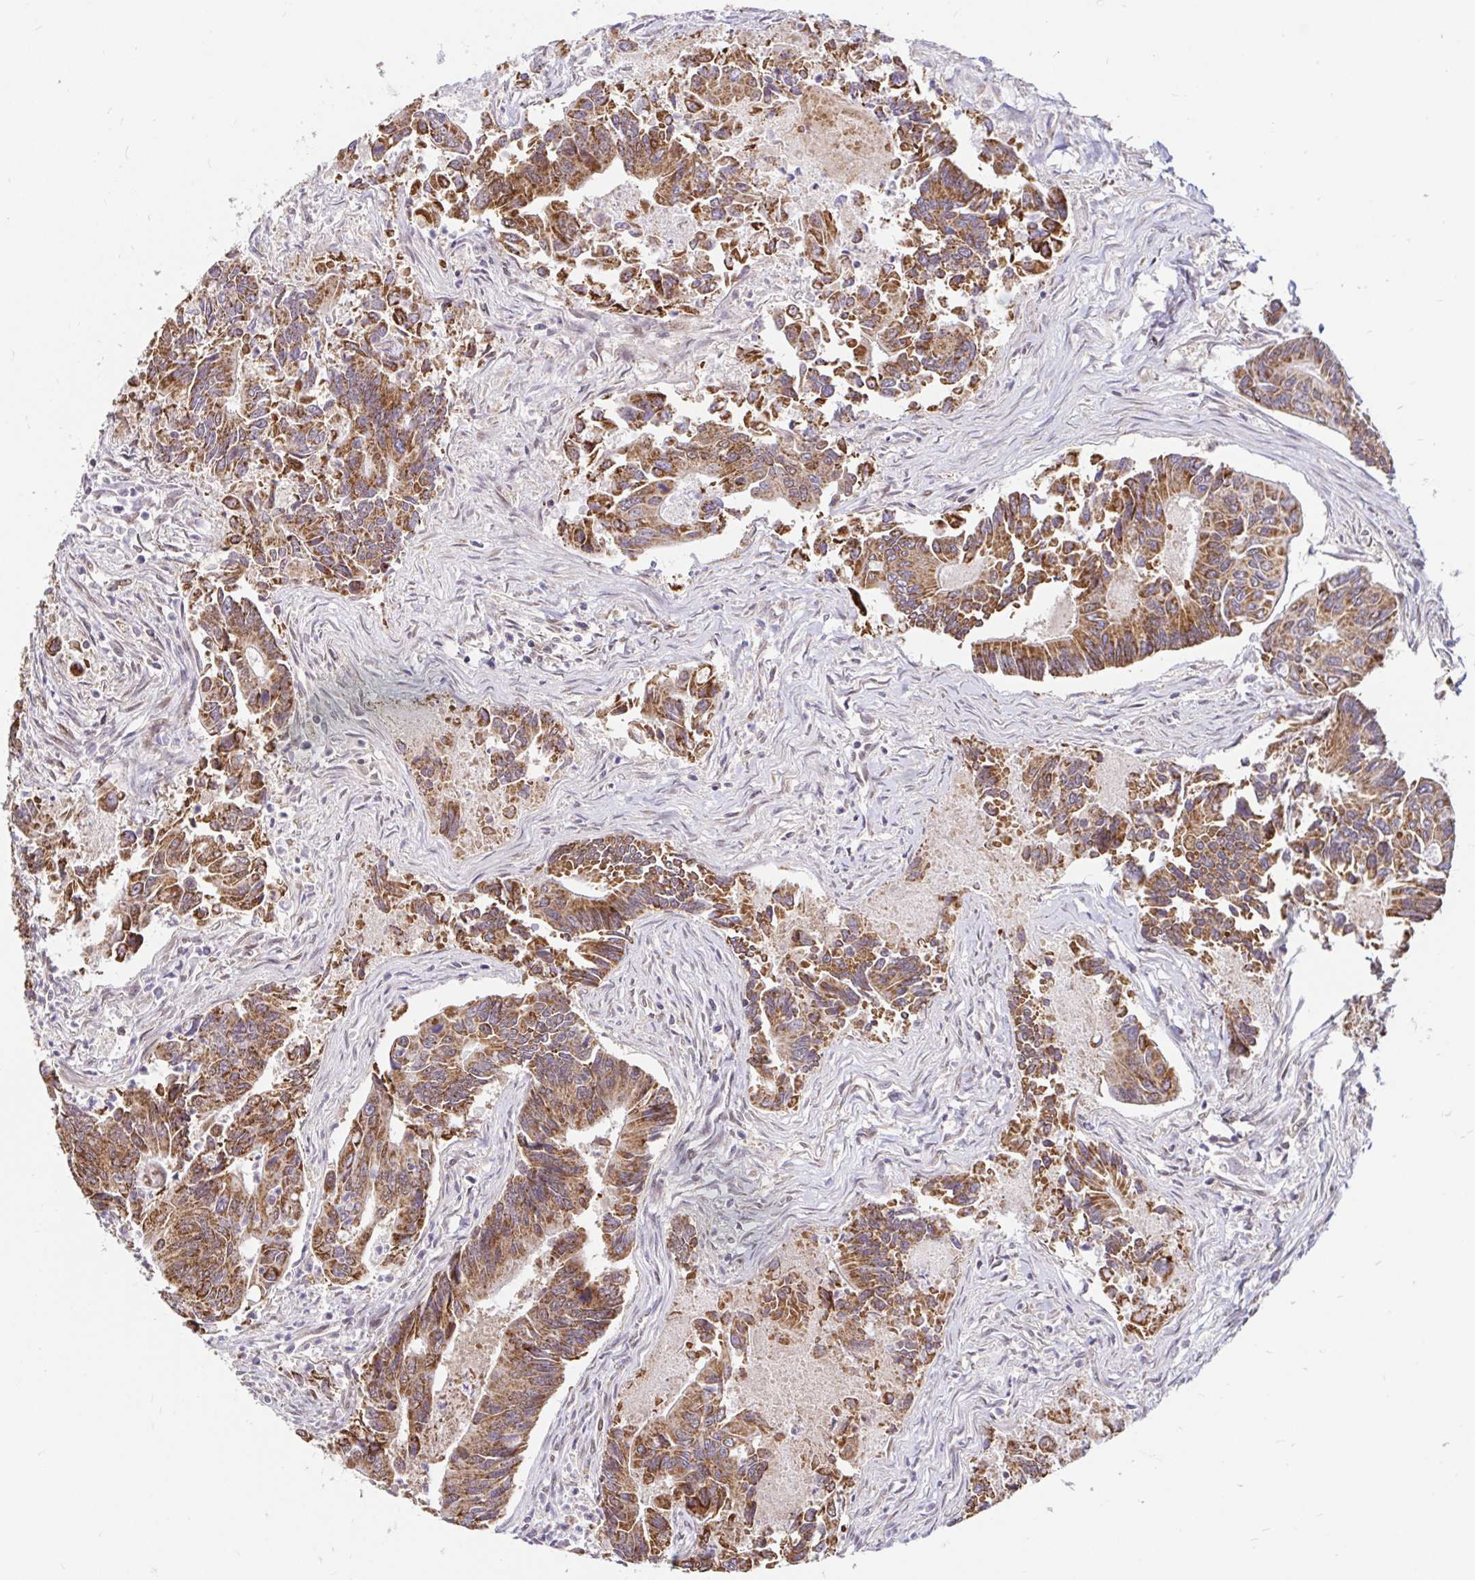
{"staining": {"intensity": "strong", "quantity": ">75%", "location": "cytoplasmic/membranous"}, "tissue": "colorectal cancer", "cell_type": "Tumor cells", "image_type": "cancer", "snomed": [{"axis": "morphology", "description": "Adenocarcinoma, NOS"}, {"axis": "topography", "description": "Colon"}], "caption": "Strong cytoplasmic/membranous positivity is present in about >75% of tumor cells in colorectal adenocarcinoma.", "gene": "TIMM50", "patient": {"sex": "female", "age": 67}}